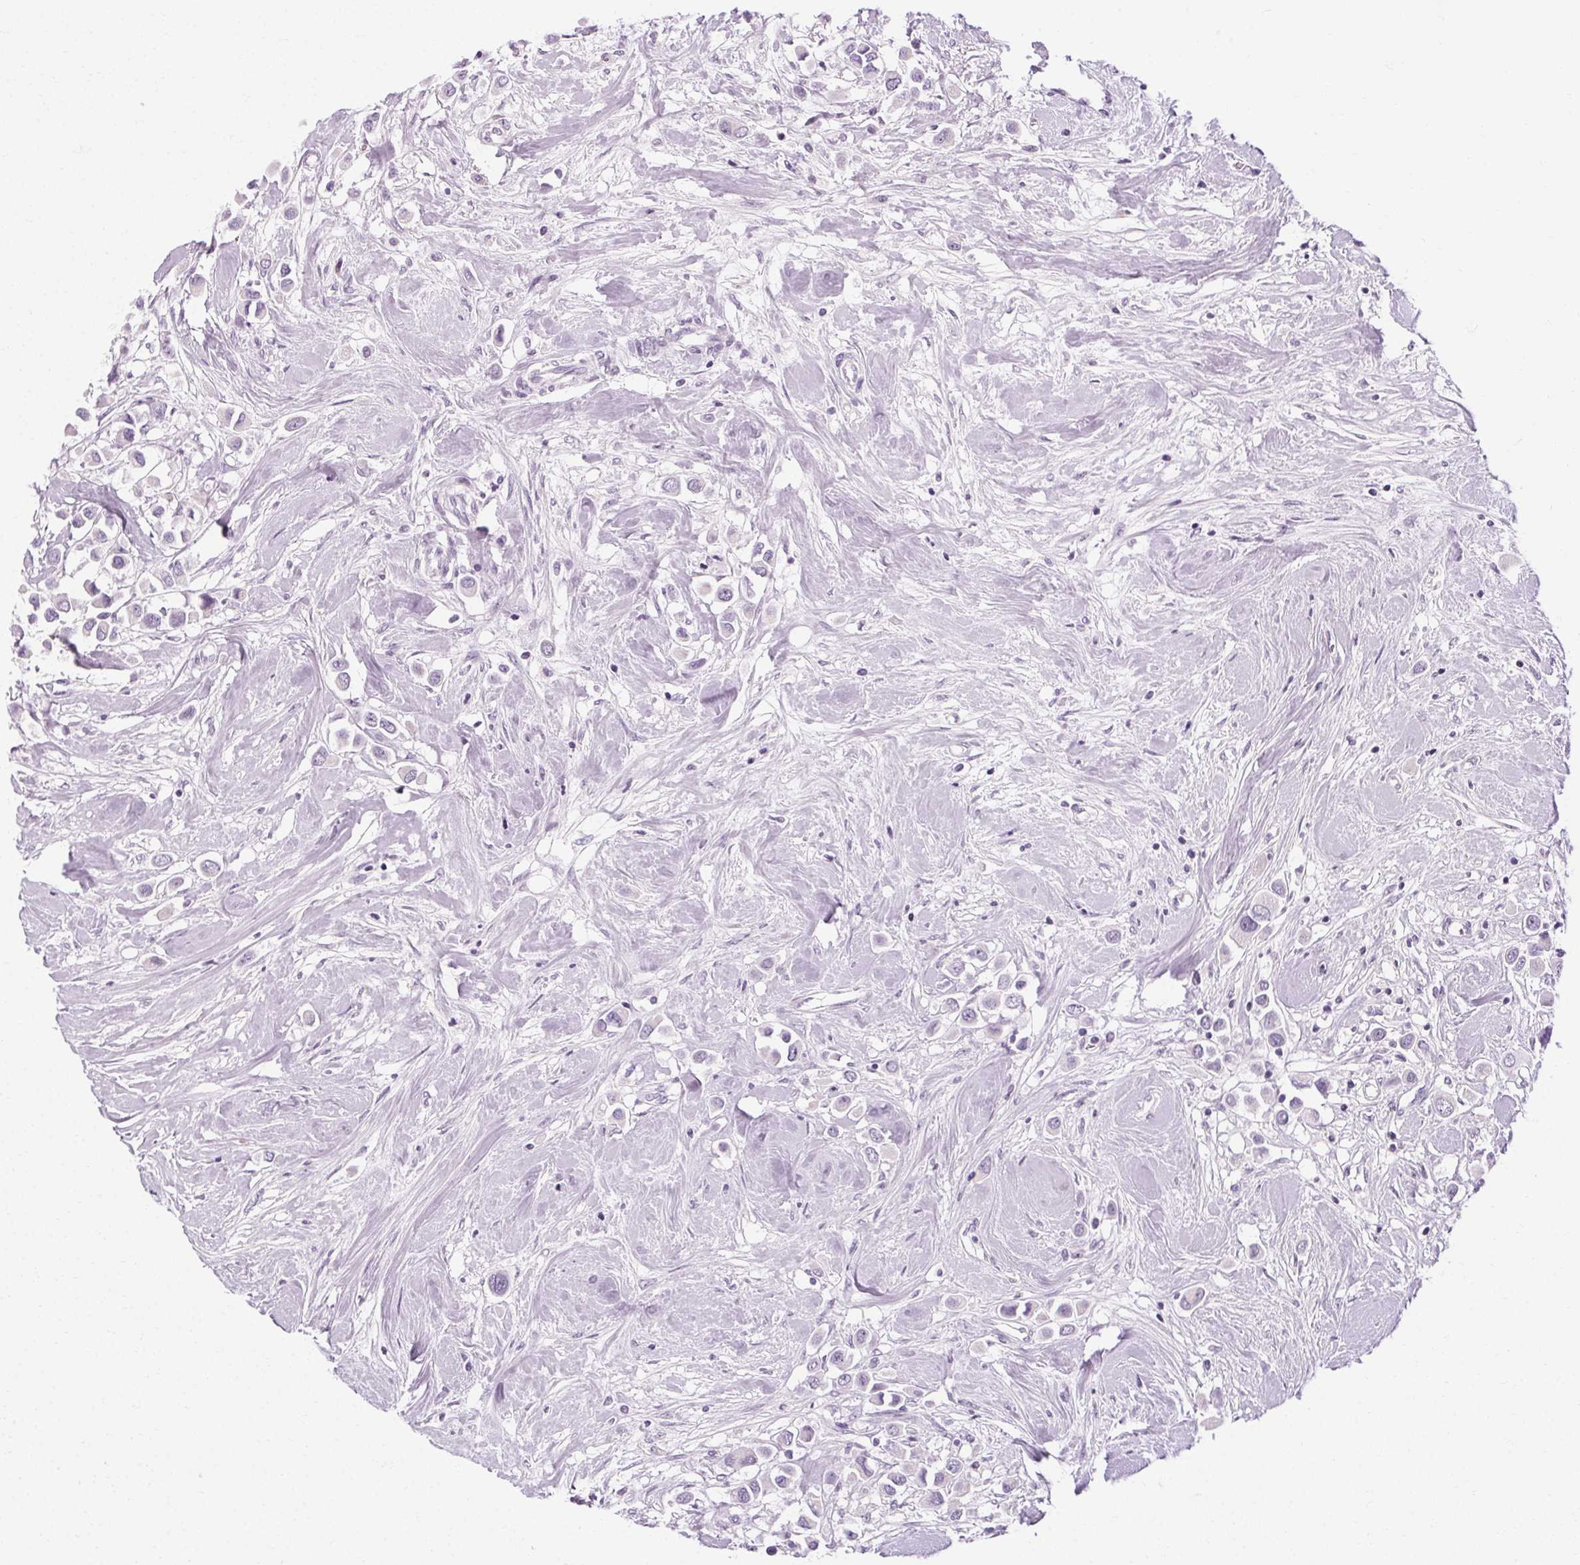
{"staining": {"intensity": "negative", "quantity": "none", "location": "none"}, "tissue": "breast cancer", "cell_type": "Tumor cells", "image_type": "cancer", "snomed": [{"axis": "morphology", "description": "Duct carcinoma"}, {"axis": "topography", "description": "Breast"}], "caption": "This is an immunohistochemistry (IHC) histopathology image of infiltrating ductal carcinoma (breast). There is no positivity in tumor cells.", "gene": "POMC", "patient": {"sex": "female", "age": 61}}